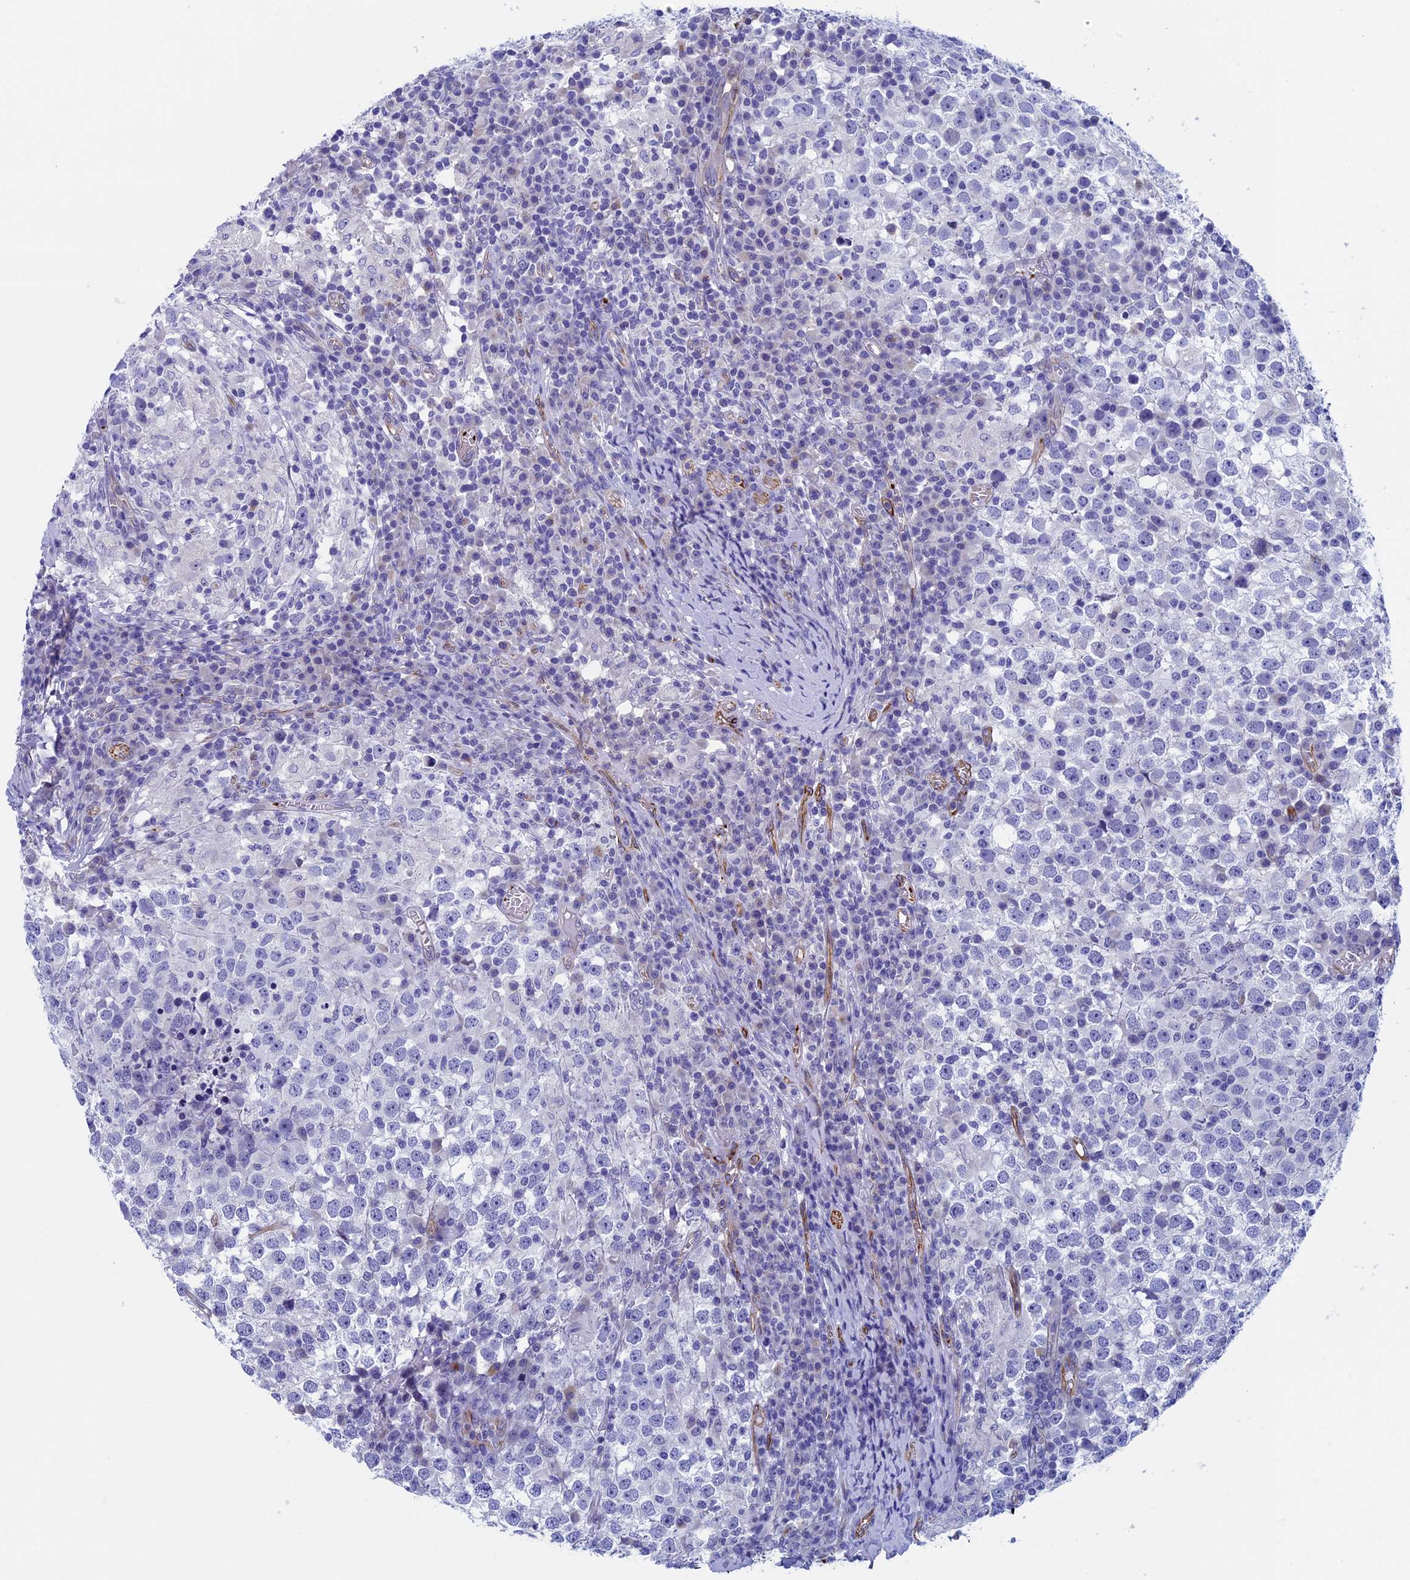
{"staining": {"intensity": "negative", "quantity": "none", "location": "none"}, "tissue": "testis cancer", "cell_type": "Tumor cells", "image_type": "cancer", "snomed": [{"axis": "morphology", "description": "Seminoma, NOS"}, {"axis": "topography", "description": "Testis"}], "caption": "High magnification brightfield microscopy of testis seminoma stained with DAB (brown) and counterstained with hematoxylin (blue): tumor cells show no significant positivity.", "gene": "INSYN1", "patient": {"sex": "male", "age": 65}}